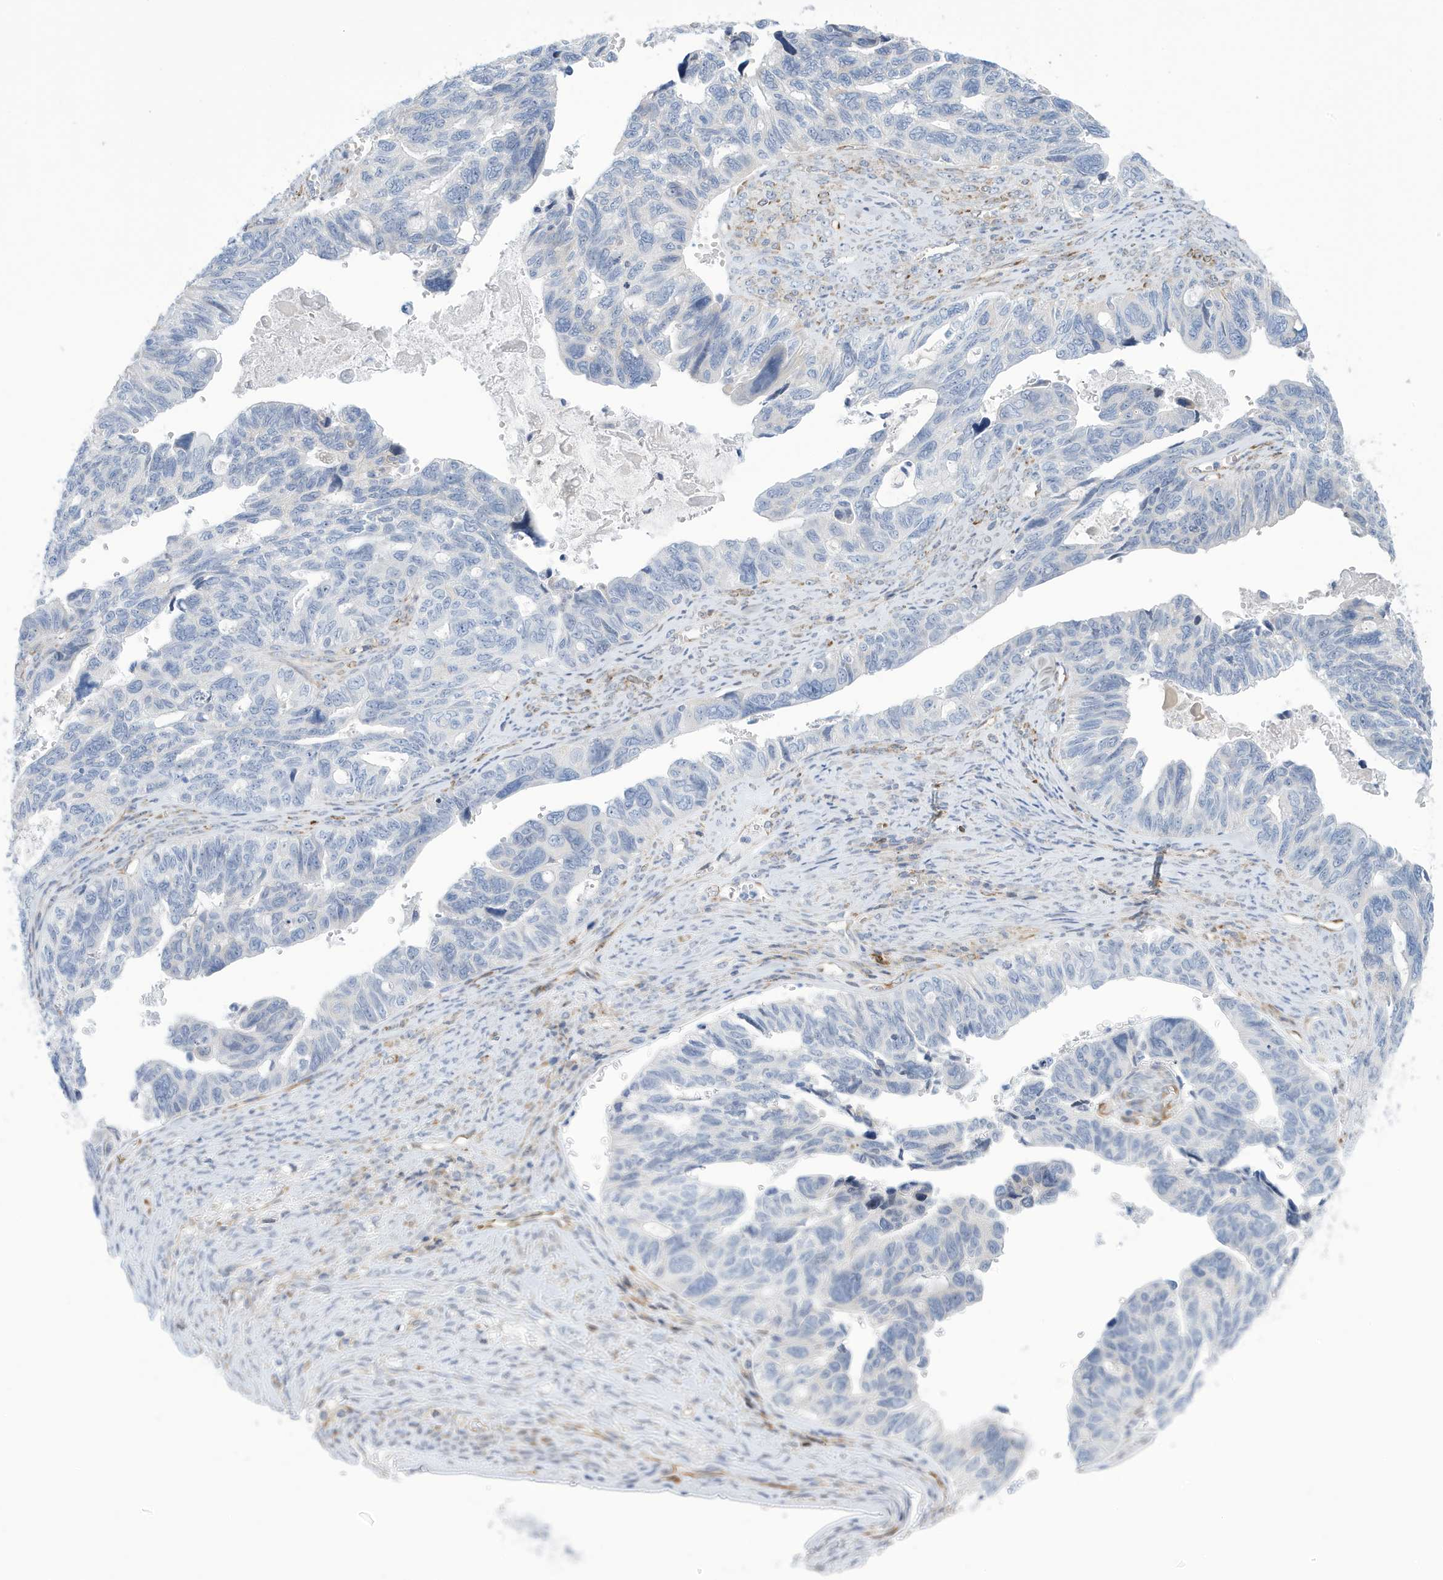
{"staining": {"intensity": "negative", "quantity": "none", "location": "none"}, "tissue": "ovarian cancer", "cell_type": "Tumor cells", "image_type": "cancer", "snomed": [{"axis": "morphology", "description": "Cystadenocarcinoma, serous, NOS"}, {"axis": "topography", "description": "Ovary"}], "caption": "Immunohistochemical staining of human ovarian serous cystadenocarcinoma reveals no significant positivity in tumor cells.", "gene": "SEMA3F", "patient": {"sex": "female", "age": 79}}